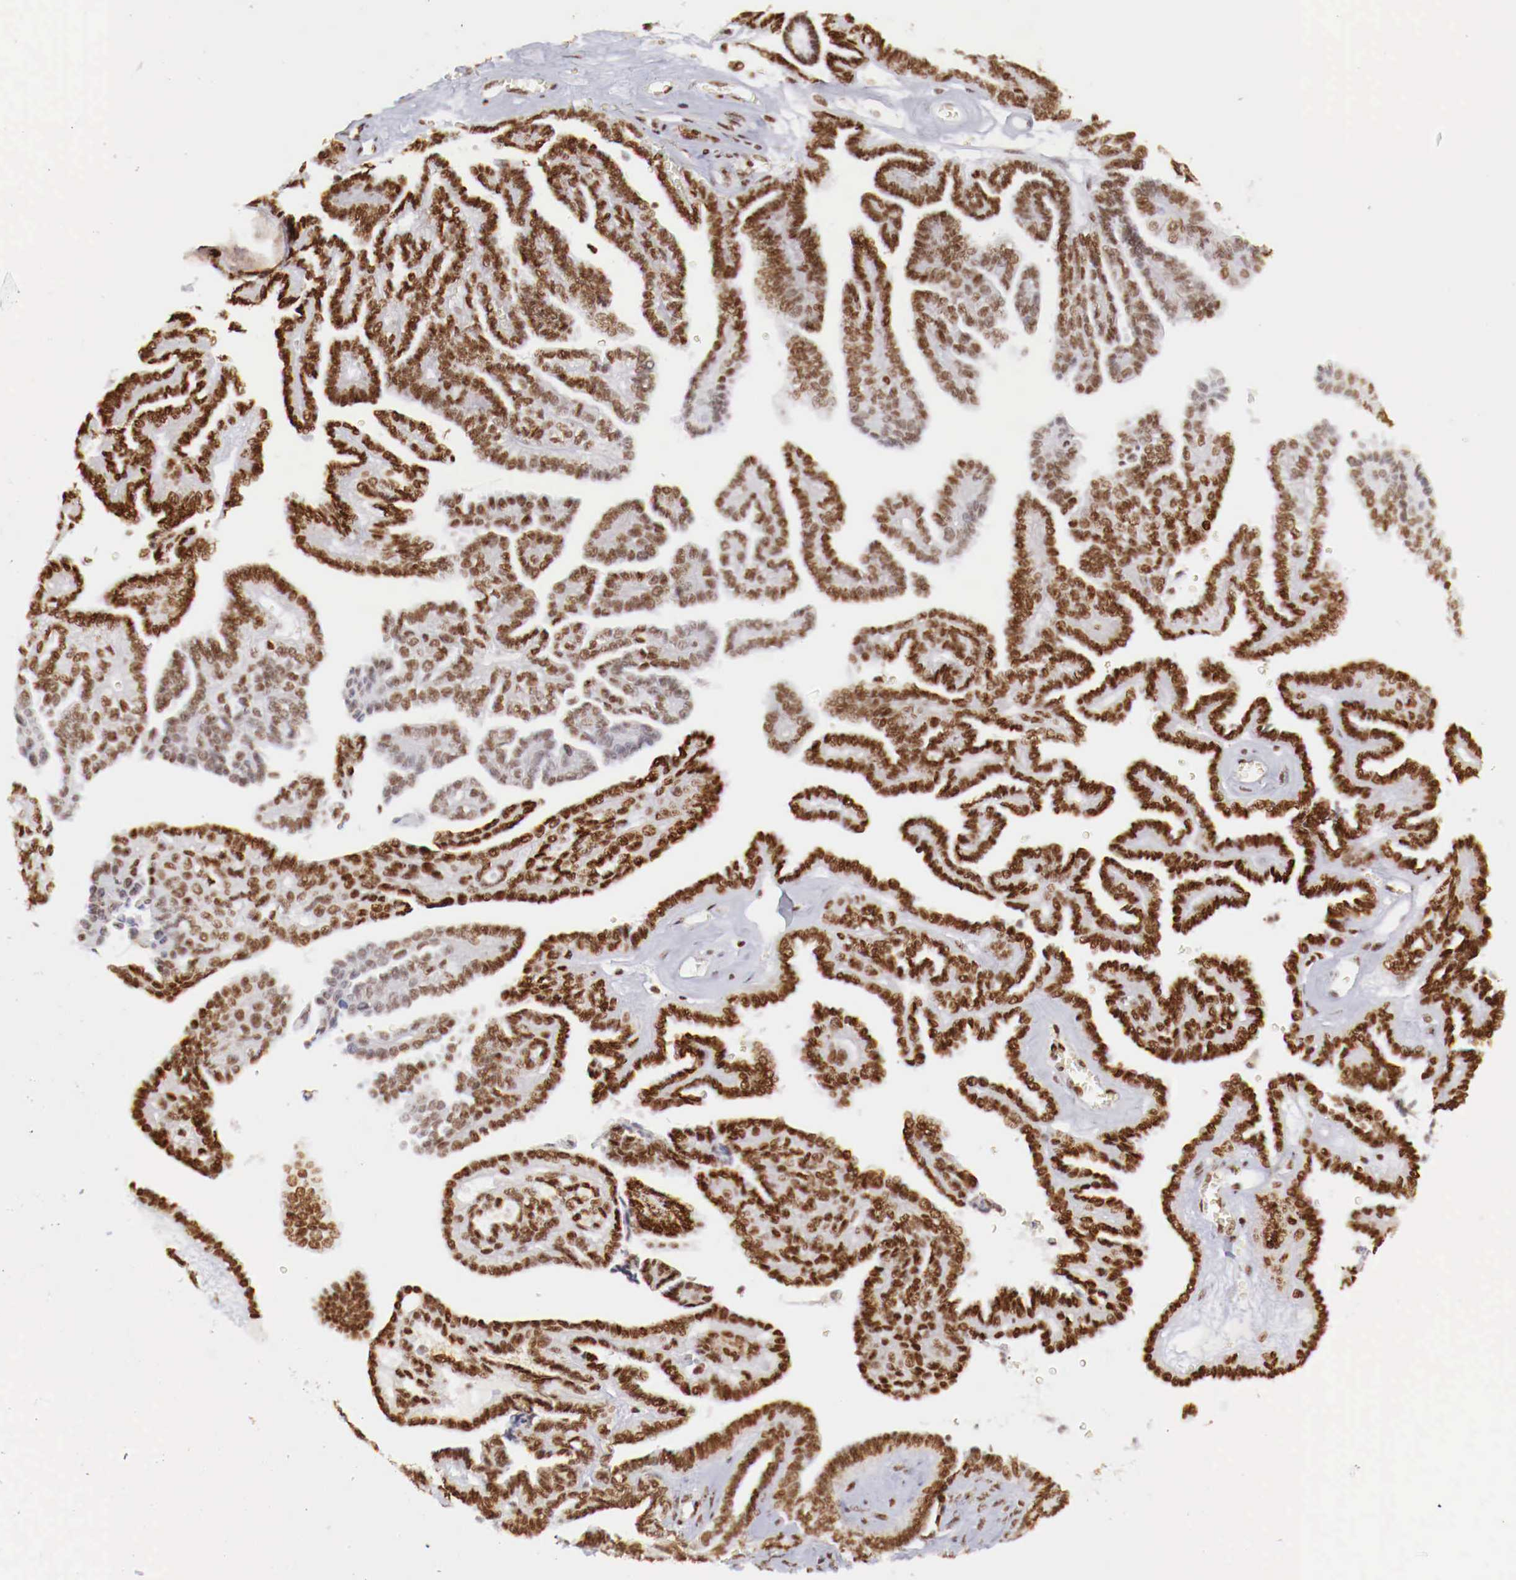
{"staining": {"intensity": "strong", "quantity": ">75%", "location": "nuclear"}, "tissue": "ovarian cancer", "cell_type": "Tumor cells", "image_type": "cancer", "snomed": [{"axis": "morphology", "description": "Cystadenocarcinoma, serous, NOS"}, {"axis": "topography", "description": "Ovary"}], "caption": "Immunohistochemistry (DAB (3,3'-diaminobenzidine)) staining of ovarian cancer (serous cystadenocarcinoma) exhibits strong nuclear protein staining in about >75% of tumor cells. (DAB (3,3'-diaminobenzidine) = brown stain, brightfield microscopy at high magnification).", "gene": "MAX", "patient": {"sex": "female", "age": 71}}